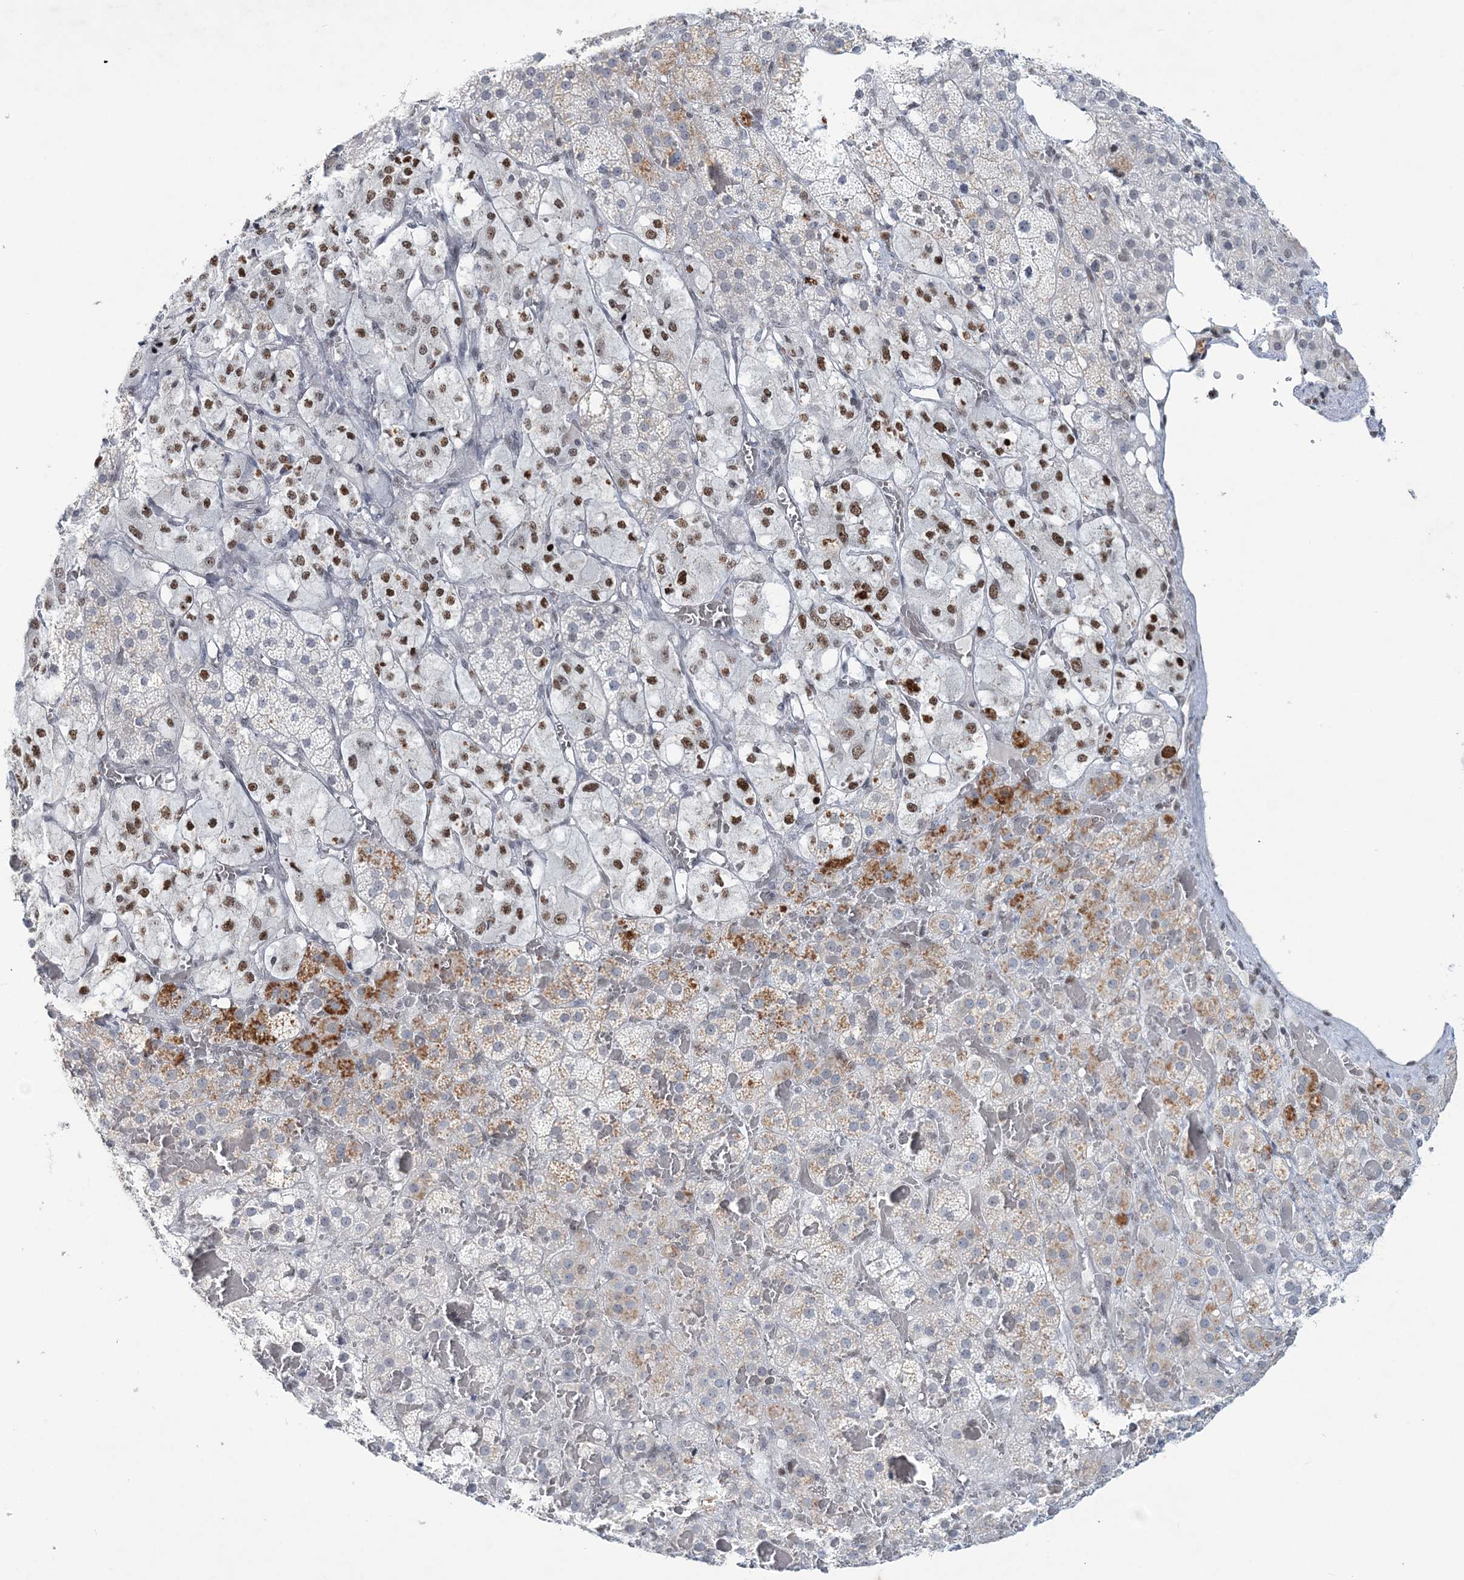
{"staining": {"intensity": "moderate", "quantity": "25%-75%", "location": "cytoplasmic/membranous,nuclear"}, "tissue": "adrenal gland", "cell_type": "Glandular cells", "image_type": "normal", "snomed": [{"axis": "morphology", "description": "Normal tissue, NOS"}, {"axis": "topography", "description": "Adrenal gland"}], "caption": "Adrenal gland stained for a protein (brown) exhibits moderate cytoplasmic/membranous,nuclear positive positivity in approximately 25%-75% of glandular cells.", "gene": "LRRFIP2", "patient": {"sex": "female", "age": 59}}